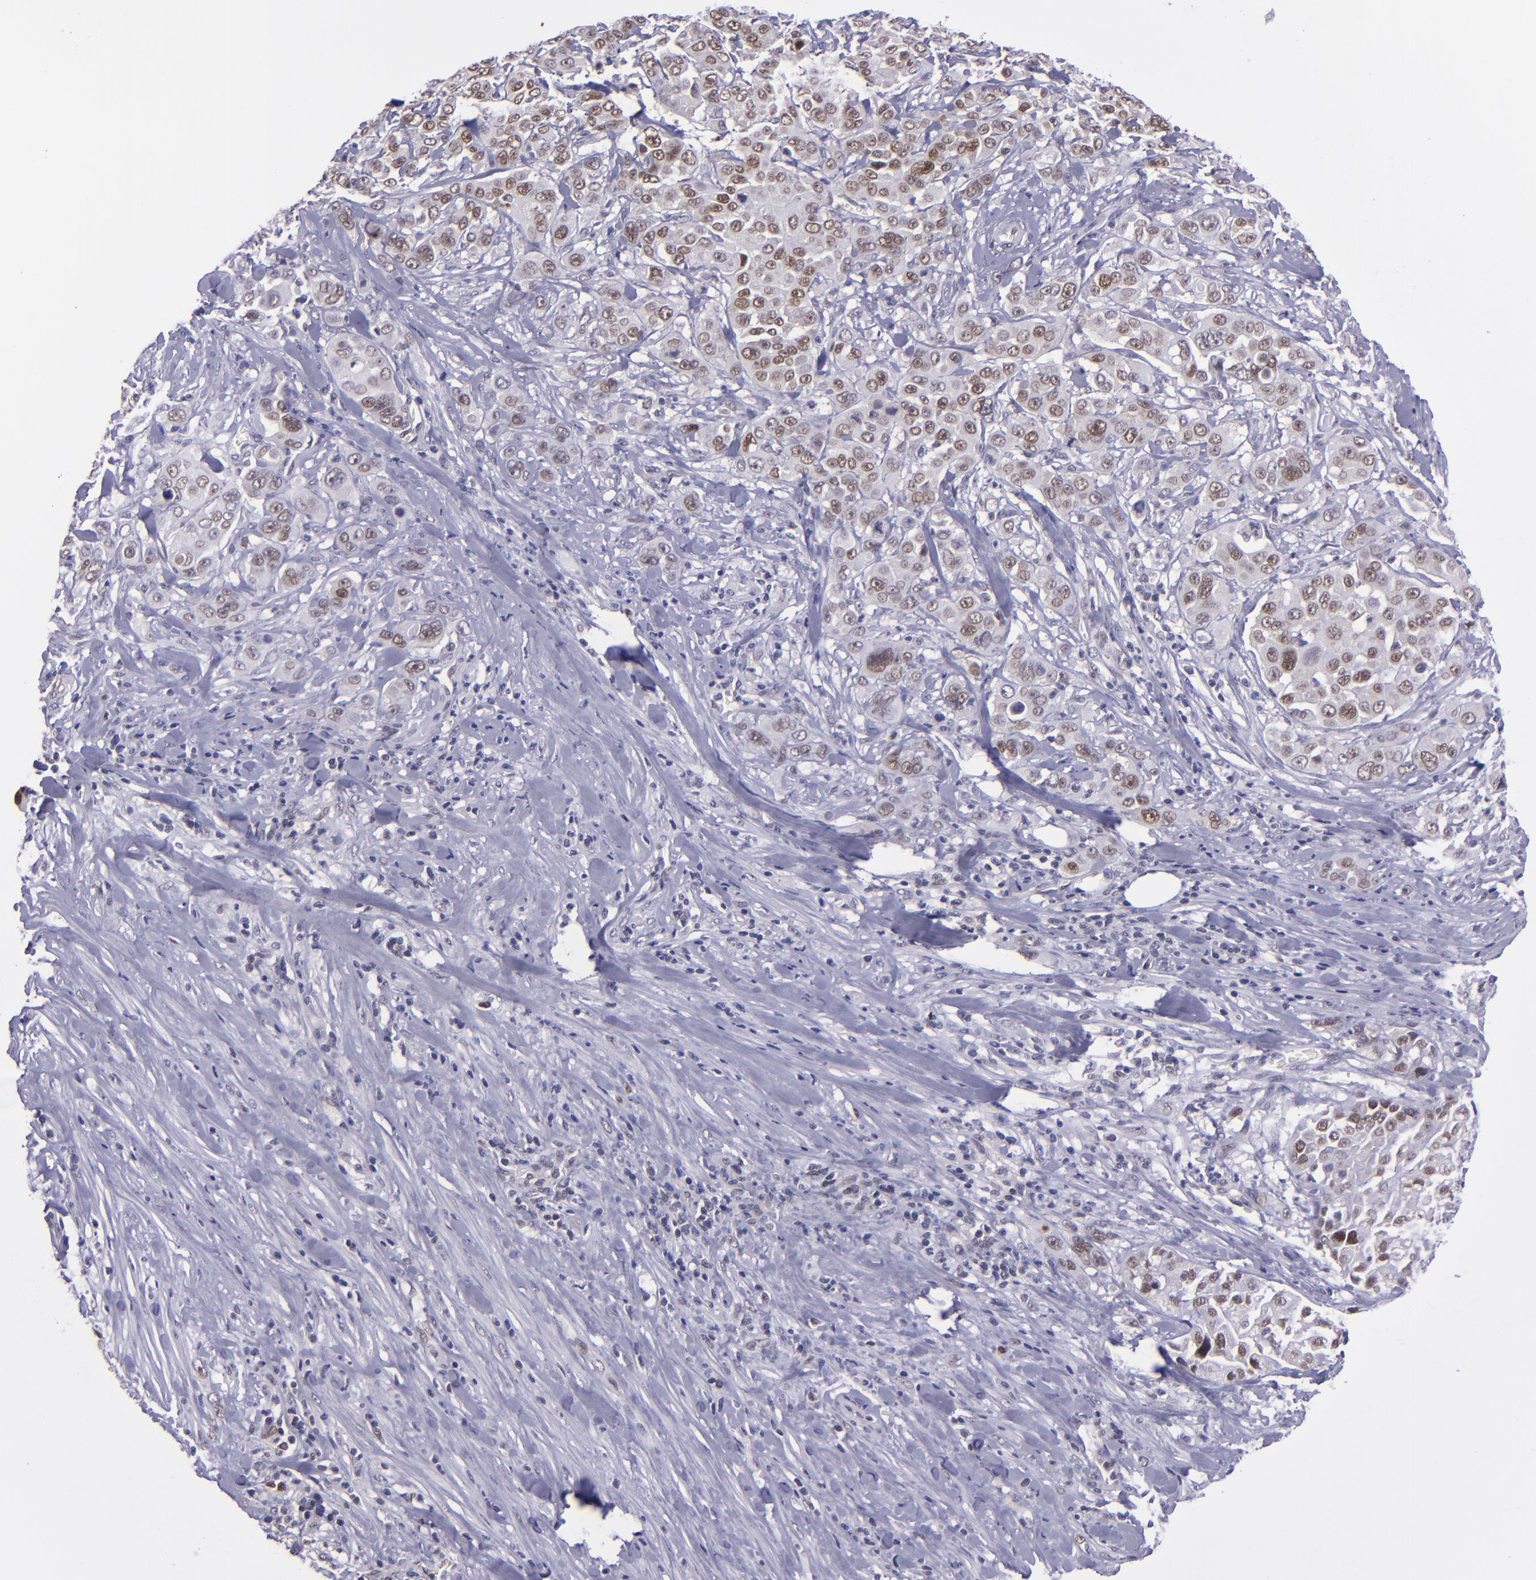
{"staining": {"intensity": "moderate", "quantity": ">75%", "location": "cytoplasmic/membranous,nuclear"}, "tissue": "pancreatic cancer", "cell_type": "Tumor cells", "image_type": "cancer", "snomed": [{"axis": "morphology", "description": "Adenocarcinoma, NOS"}, {"axis": "topography", "description": "Pancreas"}], "caption": "Human pancreatic adenocarcinoma stained with a brown dye demonstrates moderate cytoplasmic/membranous and nuclear positive staining in about >75% of tumor cells.", "gene": "BAG1", "patient": {"sex": "female", "age": 52}}